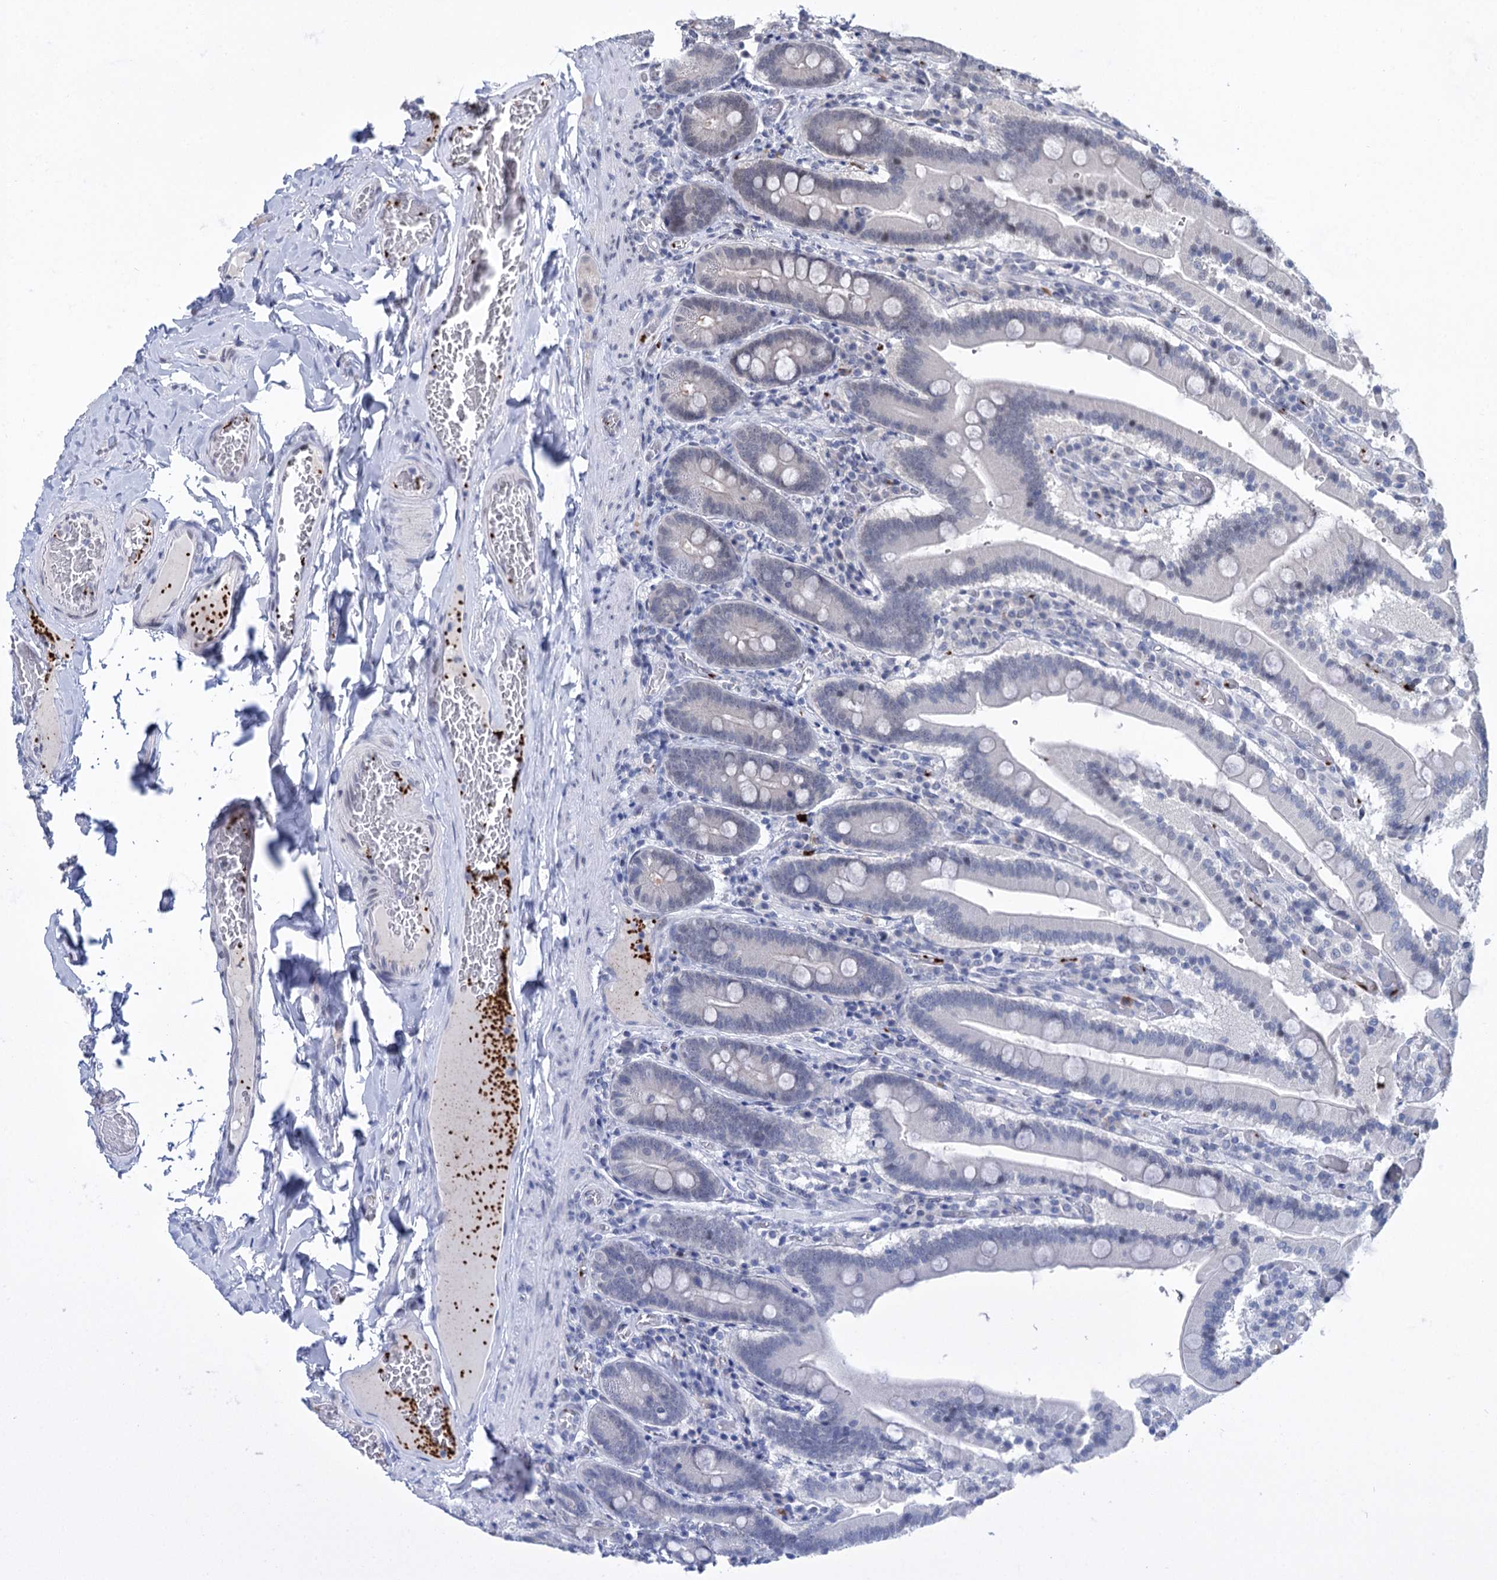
{"staining": {"intensity": "weak", "quantity": "<25%", "location": "nuclear"}, "tissue": "duodenum", "cell_type": "Glandular cells", "image_type": "normal", "snomed": [{"axis": "morphology", "description": "Normal tissue, NOS"}, {"axis": "topography", "description": "Duodenum"}], "caption": "An immunohistochemistry image of benign duodenum is shown. There is no staining in glandular cells of duodenum. (Stains: DAB (3,3'-diaminobenzidine) immunohistochemistry (IHC) with hematoxylin counter stain, Microscopy: brightfield microscopy at high magnification).", "gene": "MON2", "patient": {"sex": "female", "age": 62}}